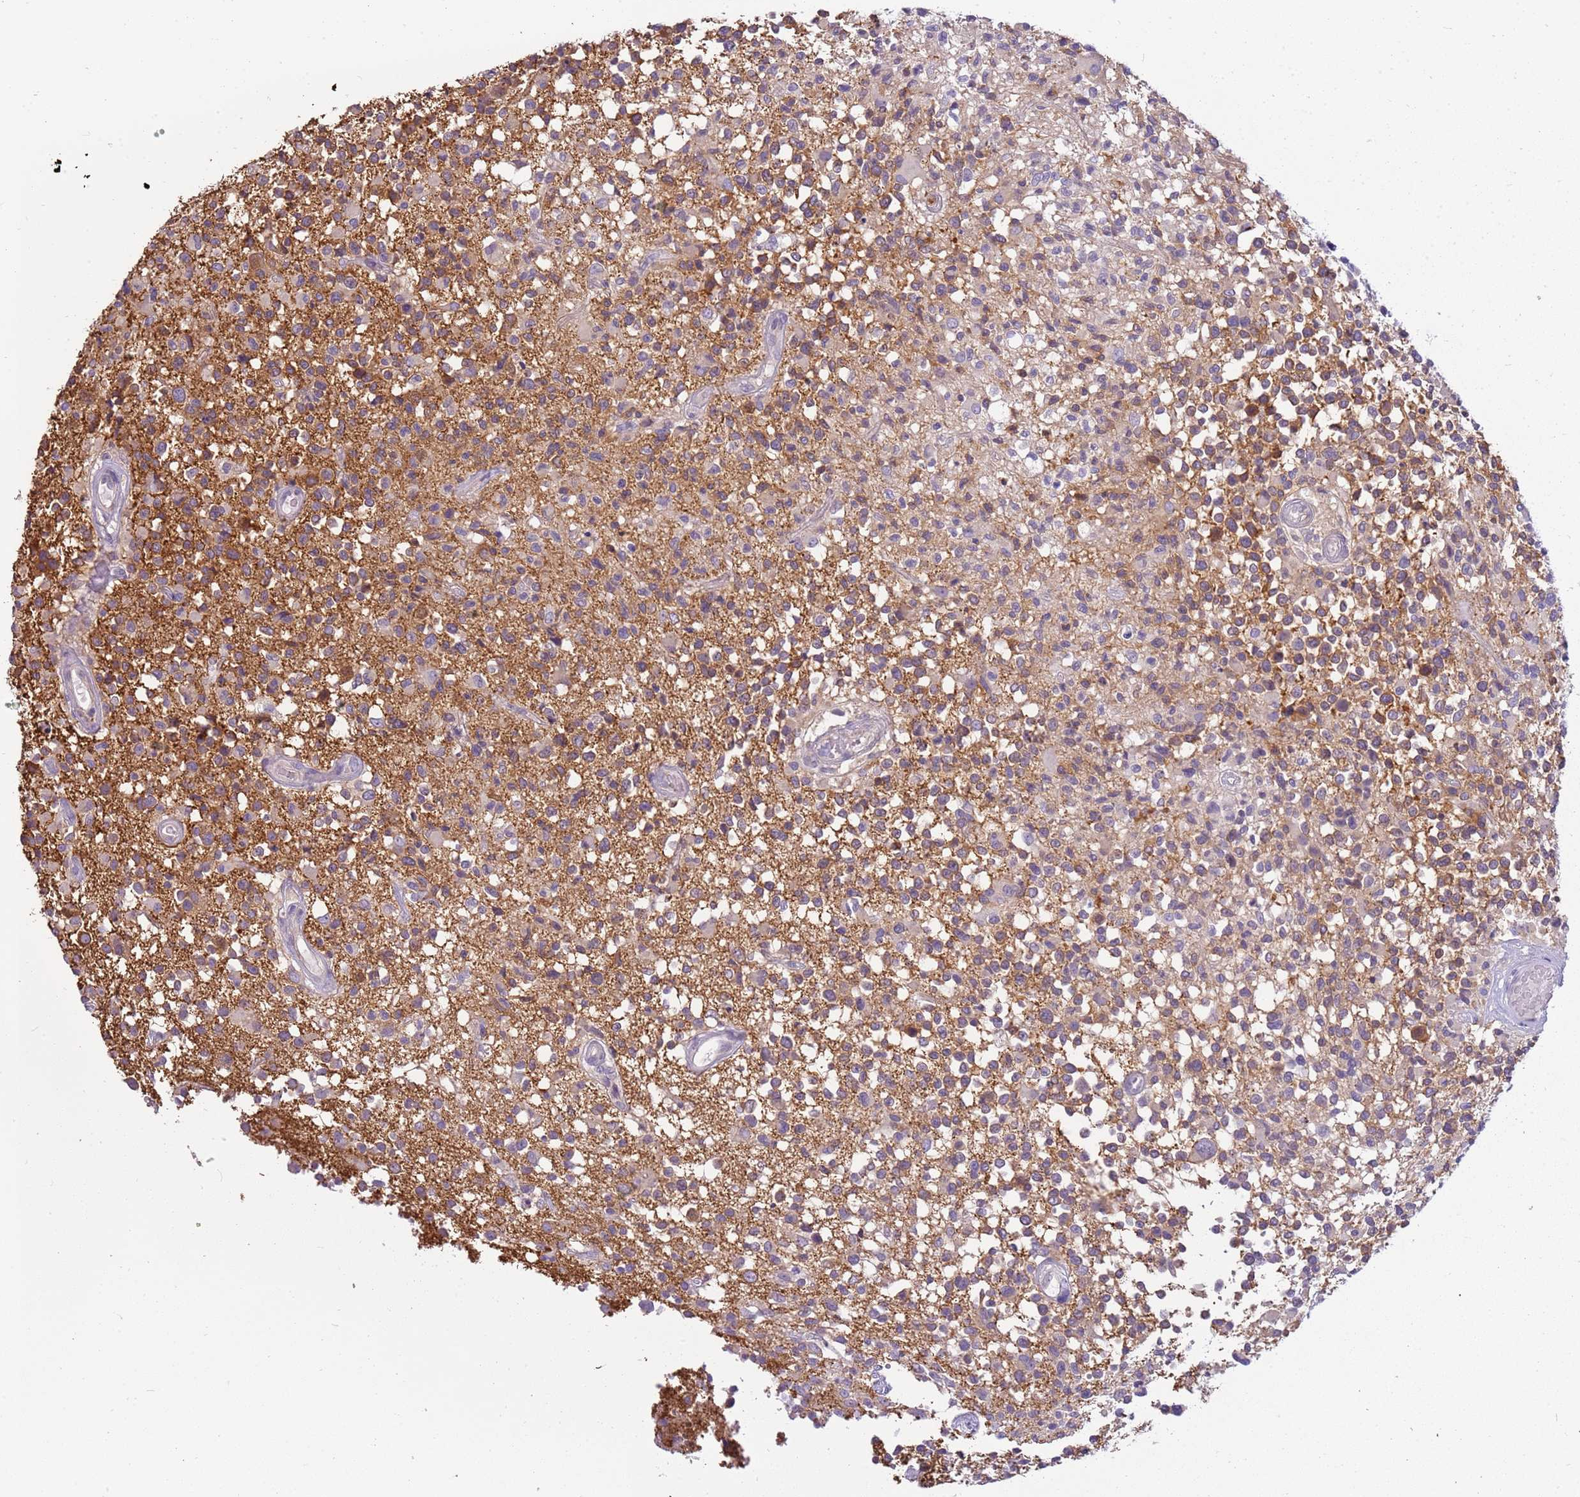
{"staining": {"intensity": "moderate", "quantity": "<25%", "location": "cytoplasmic/membranous"}, "tissue": "glioma", "cell_type": "Tumor cells", "image_type": "cancer", "snomed": [{"axis": "morphology", "description": "Glioma, malignant, High grade"}, {"axis": "morphology", "description": "Glioblastoma, NOS"}, {"axis": "topography", "description": "Brain"}], "caption": "Immunohistochemistry histopathology image of glioma stained for a protein (brown), which demonstrates low levels of moderate cytoplasmic/membranous expression in approximately <25% of tumor cells.", "gene": "CAPN7", "patient": {"sex": "male", "age": 60}}